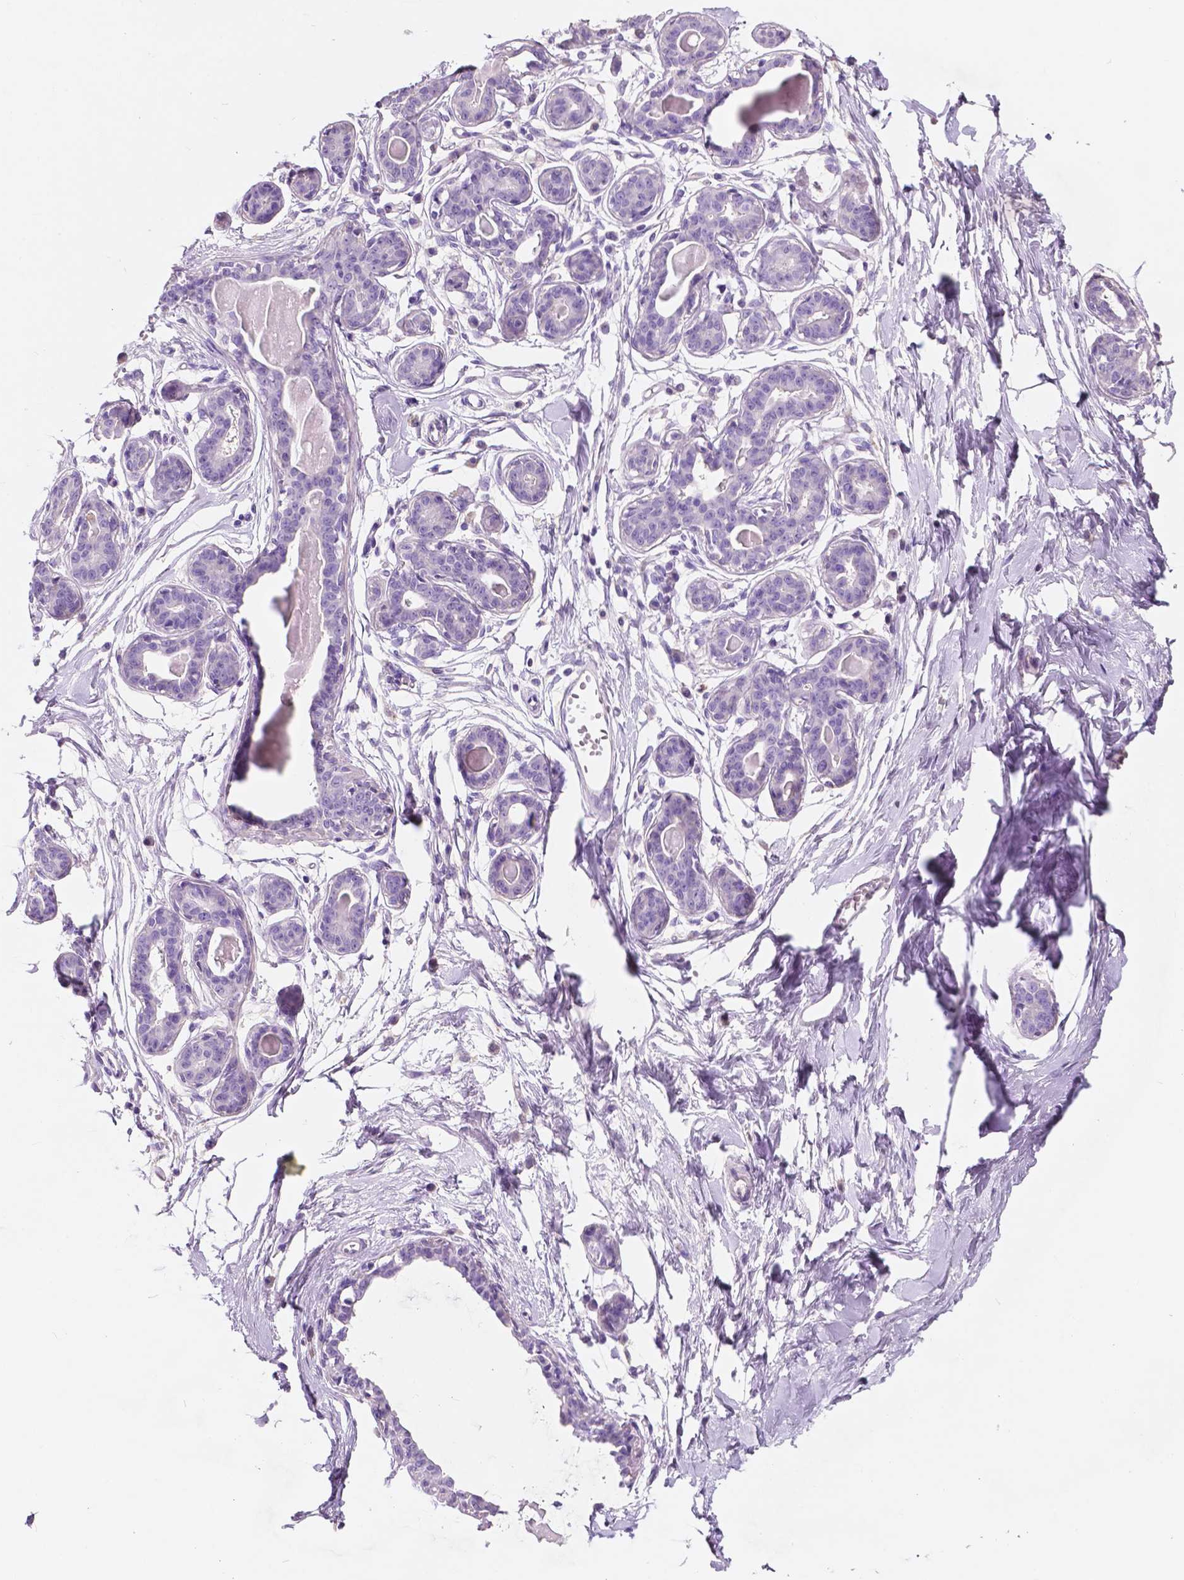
{"staining": {"intensity": "negative", "quantity": "none", "location": "none"}, "tissue": "breast", "cell_type": "Adipocytes", "image_type": "normal", "snomed": [{"axis": "morphology", "description": "Normal tissue, NOS"}, {"axis": "topography", "description": "Breast"}], "caption": "Immunohistochemistry of normal human breast displays no expression in adipocytes. (Stains: DAB (3,3'-diaminobenzidine) immunohistochemistry with hematoxylin counter stain, Microscopy: brightfield microscopy at high magnification).", "gene": "CUZD1", "patient": {"sex": "female", "age": 45}}